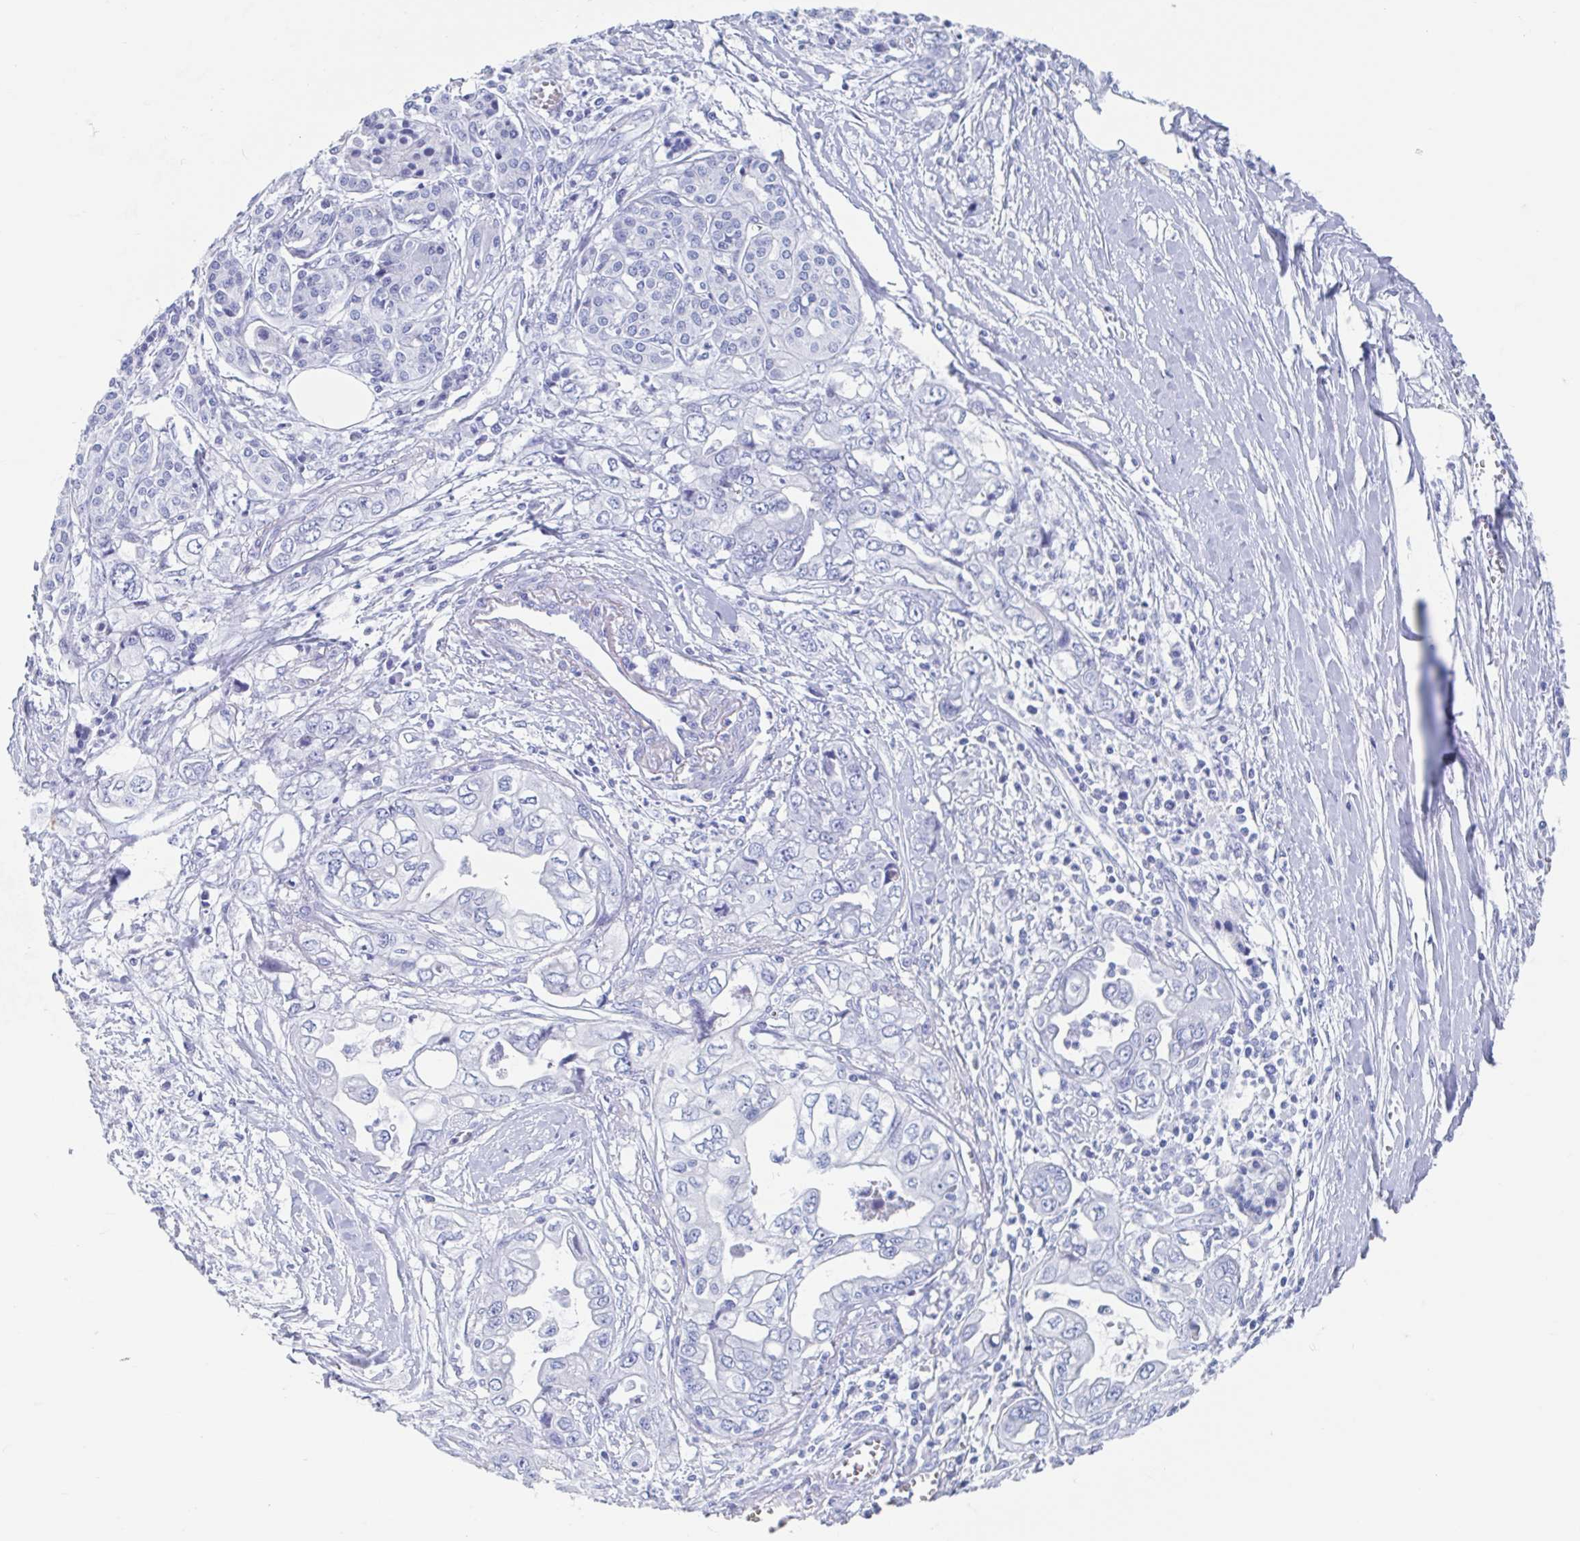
{"staining": {"intensity": "negative", "quantity": "none", "location": "none"}, "tissue": "pancreatic cancer", "cell_type": "Tumor cells", "image_type": "cancer", "snomed": [{"axis": "morphology", "description": "Adenocarcinoma, NOS"}, {"axis": "topography", "description": "Pancreas"}], "caption": "Immunohistochemistry (IHC) image of neoplastic tissue: pancreatic cancer stained with DAB (3,3'-diaminobenzidine) displays no significant protein positivity in tumor cells.", "gene": "C10orf53", "patient": {"sex": "male", "age": 68}}